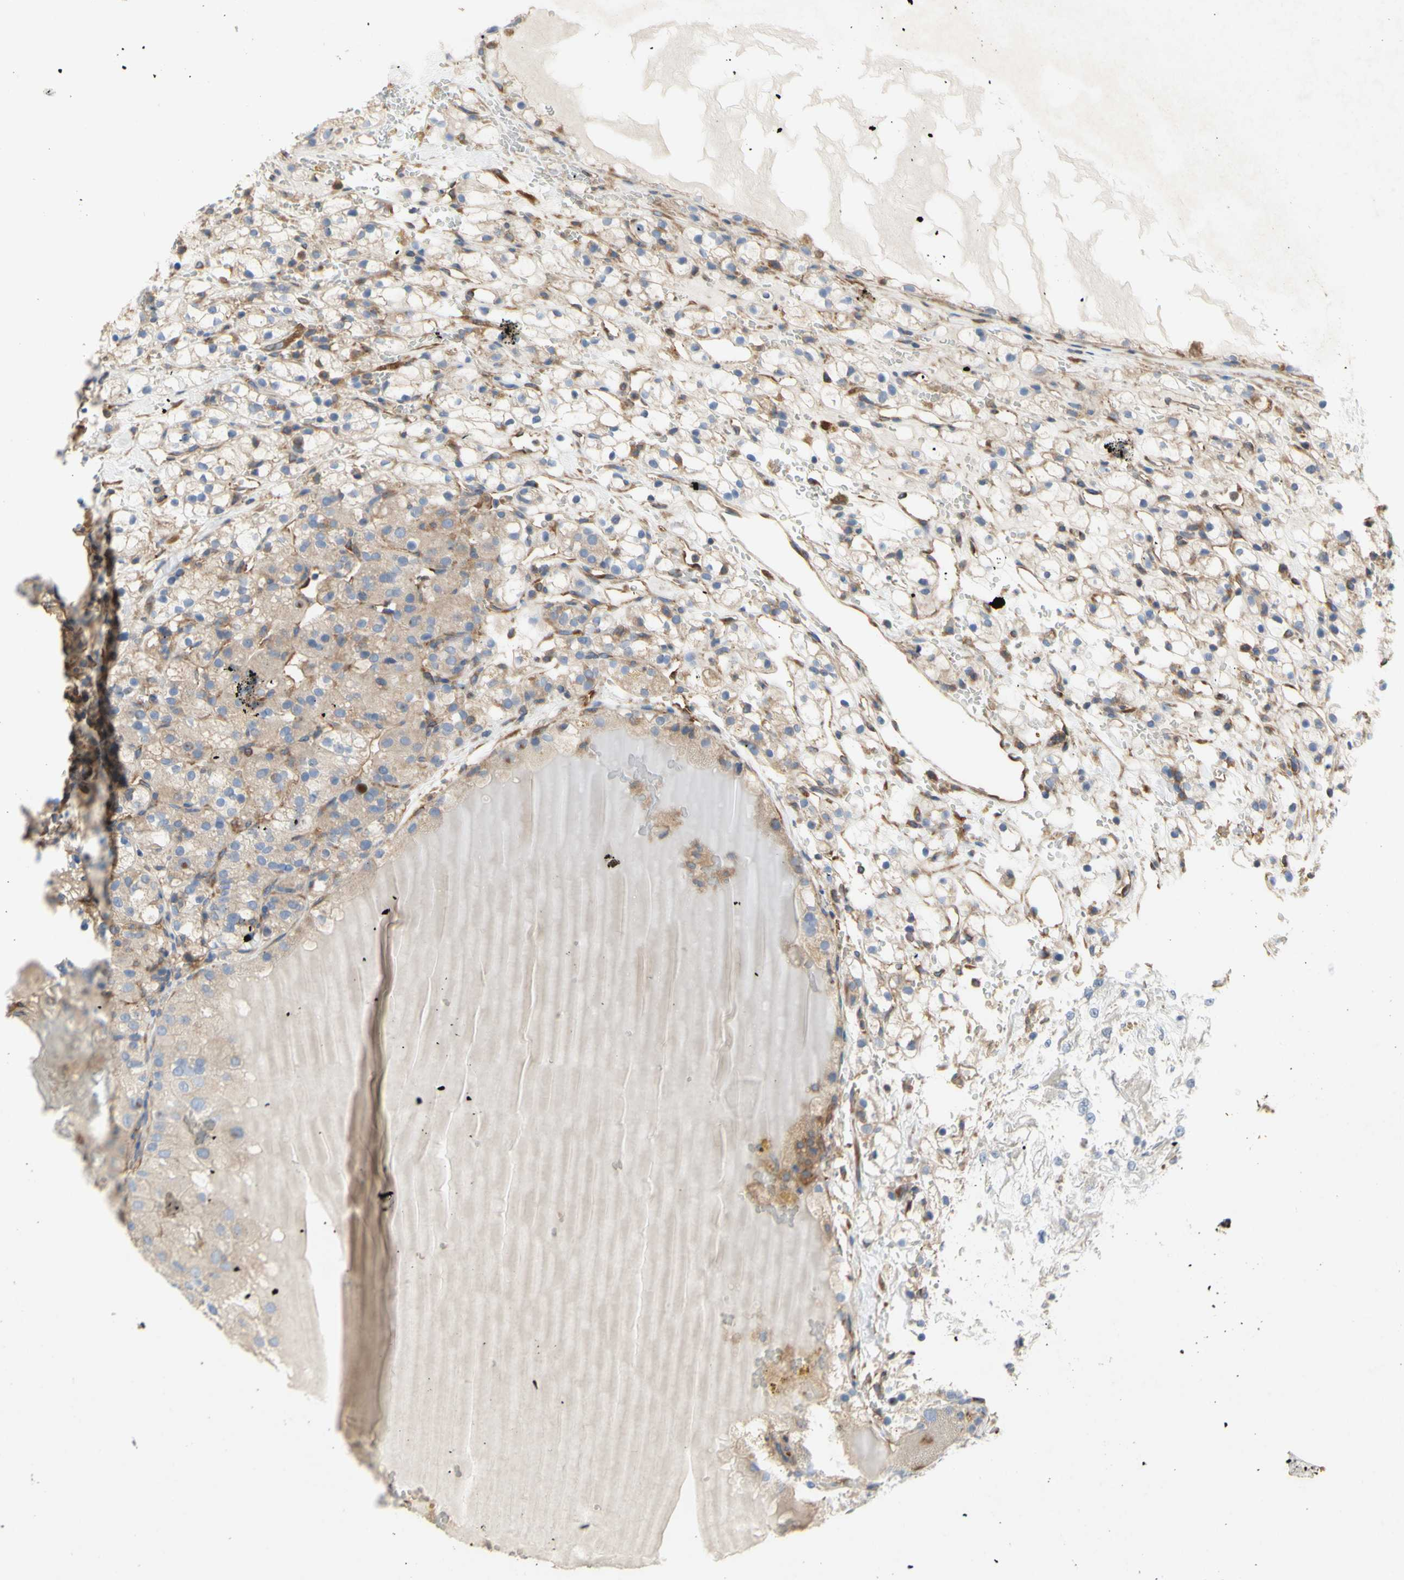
{"staining": {"intensity": "weak", "quantity": "25%-75%", "location": "cytoplasmic/membranous"}, "tissue": "renal cancer", "cell_type": "Tumor cells", "image_type": "cancer", "snomed": [{"axis": "morphology", "description": "Adenocarcinoma, NOS"}, {"axis": "topography", "description": "Kidney"}], "caption": "Human renal cancer stained with a brown dye shows weak cytoplasmic/membranous positive staining in about 25%-75% of tumor cells.", "gene": "KLC1", "patient": {"sex": "male", "age": 61}}